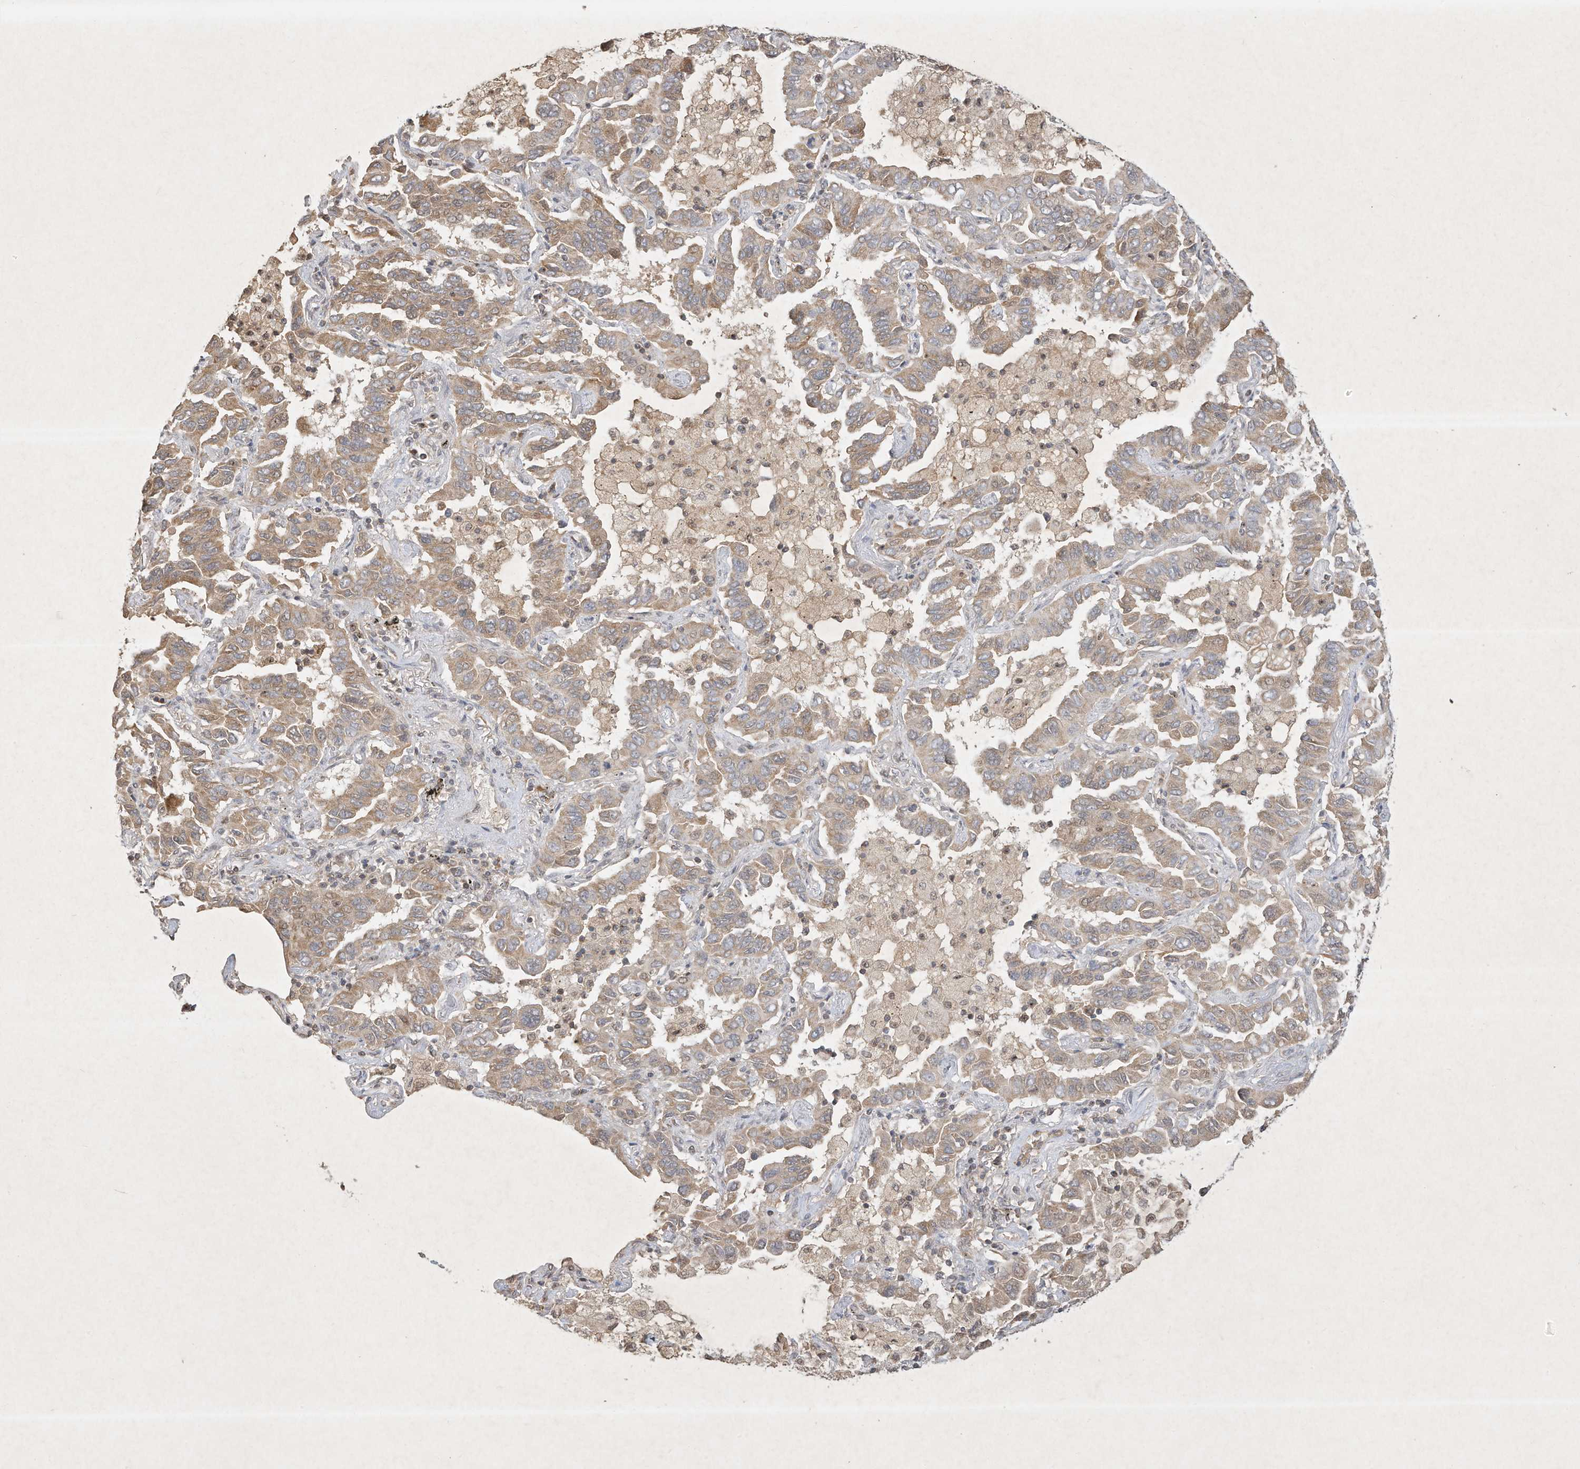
{"staining": {"intensity": "weak", "quantity": ">75%", "location": "cytoplasmic/membranous"}, "tissue": "lung cancer", "cell_type": "Tumor cells", "image_type": "cancer", "snomed": [{"axis": "morphology", "description": "Adenocarcinoma, NOS"}, {"axis": "topography", "description": "Lung"}], "caption": "Immunohistochemistry photomicrograph of lung cancer stained for a protein (brown), which displays low levels of weak cytoplasmic/membranous positivity in approximately >75% of tumor cells.", "gene": "BTRC", "patient": {"sex": "male", "age": 64}}